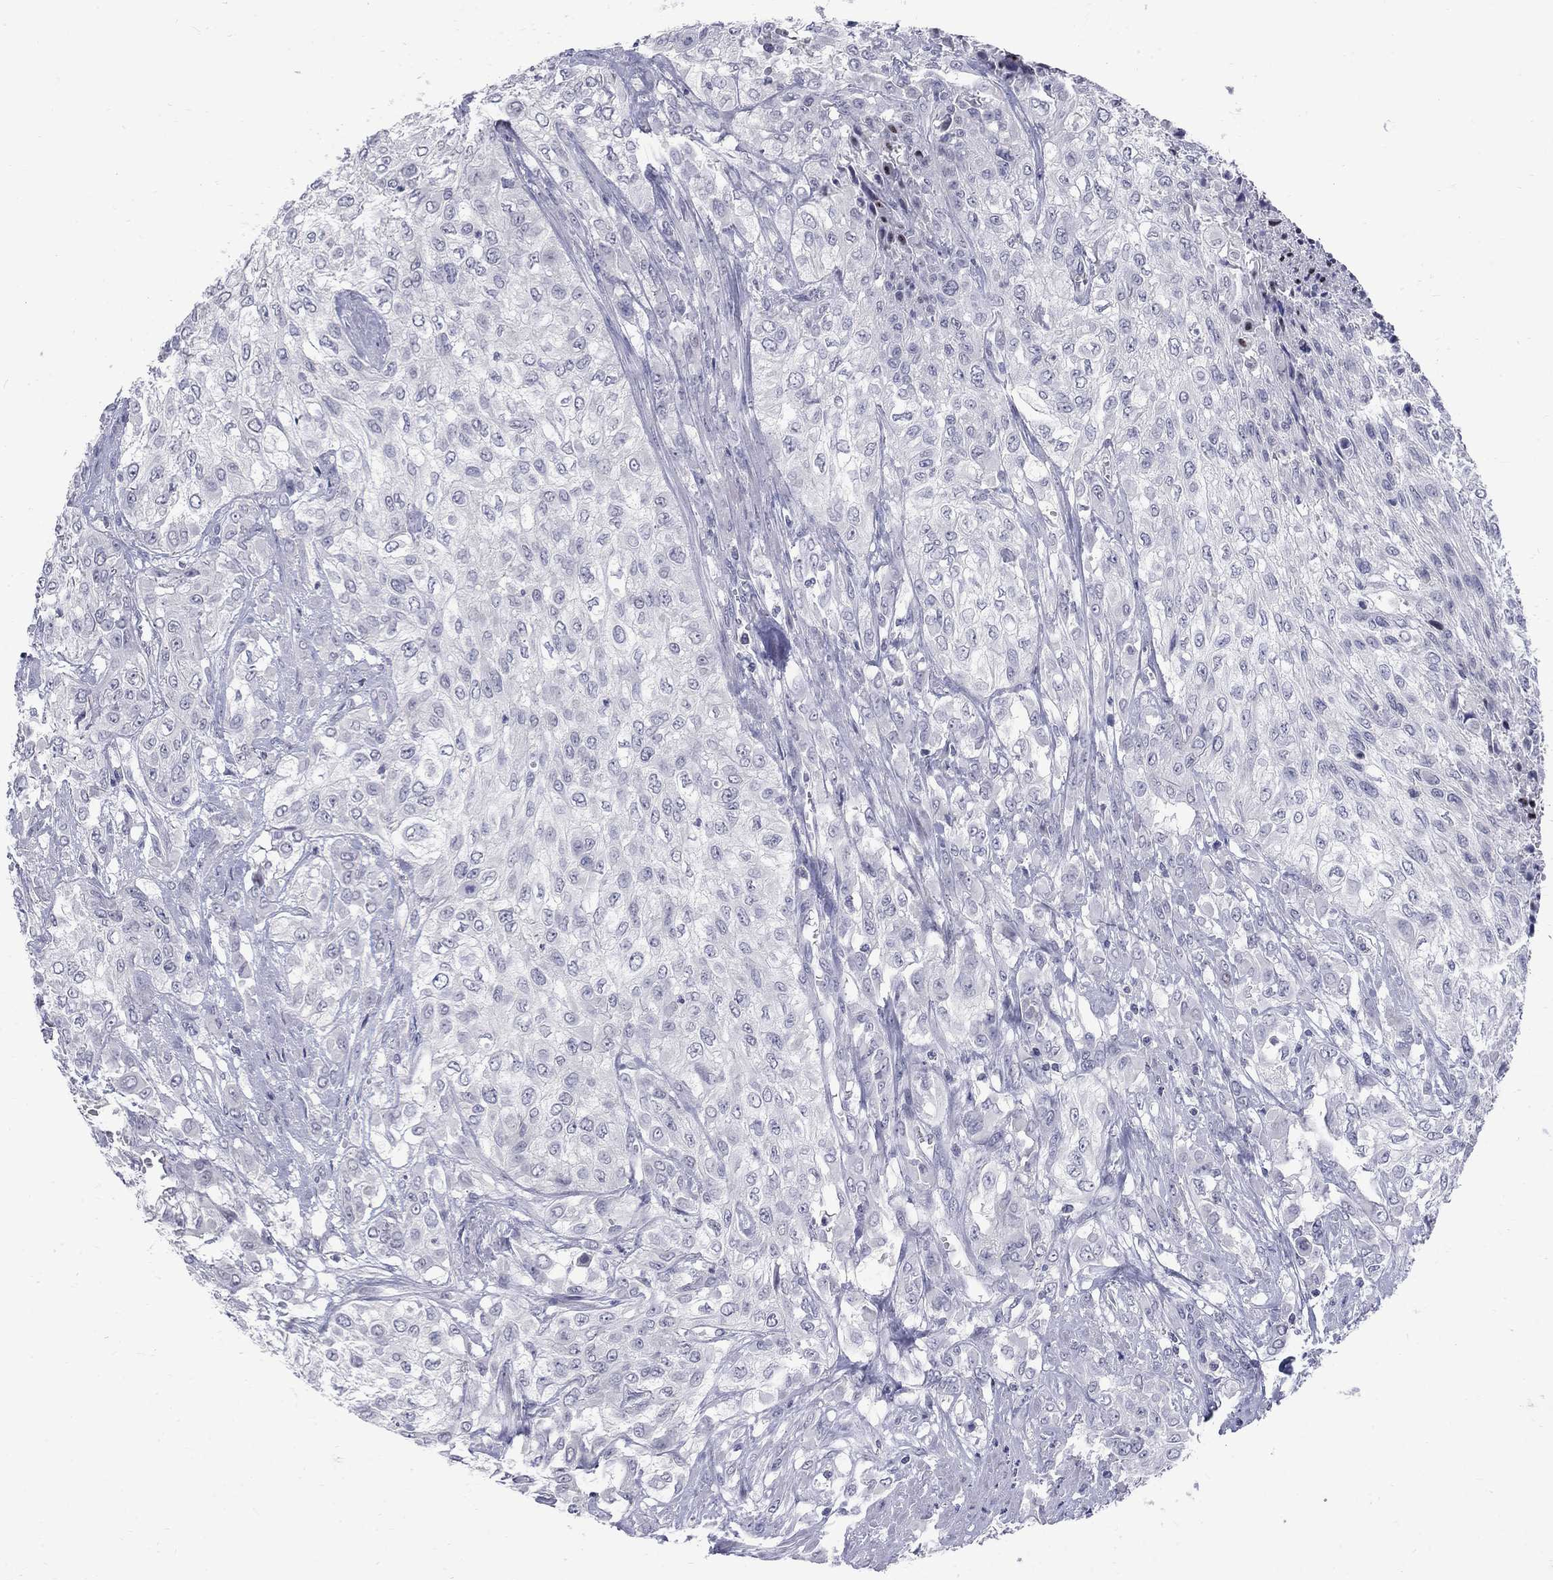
{"staining": {"intensity": "negative", "quantity": "none", "location": "none"}, "tissue": "urothelial cancer", "cell_type": "Tumor cells", "image_type": "cancer", "snomed": [{"axis": "morphology", "description": "Urothelial carcinoma, High grade"}, {"axis": "topography", "description": "Urinary bladder"}], "caption": "Tumor cells show no significant expression in urothelial cancer.", "gene": "CTNND2", "patient": {"sex": "male", "age": 57}}